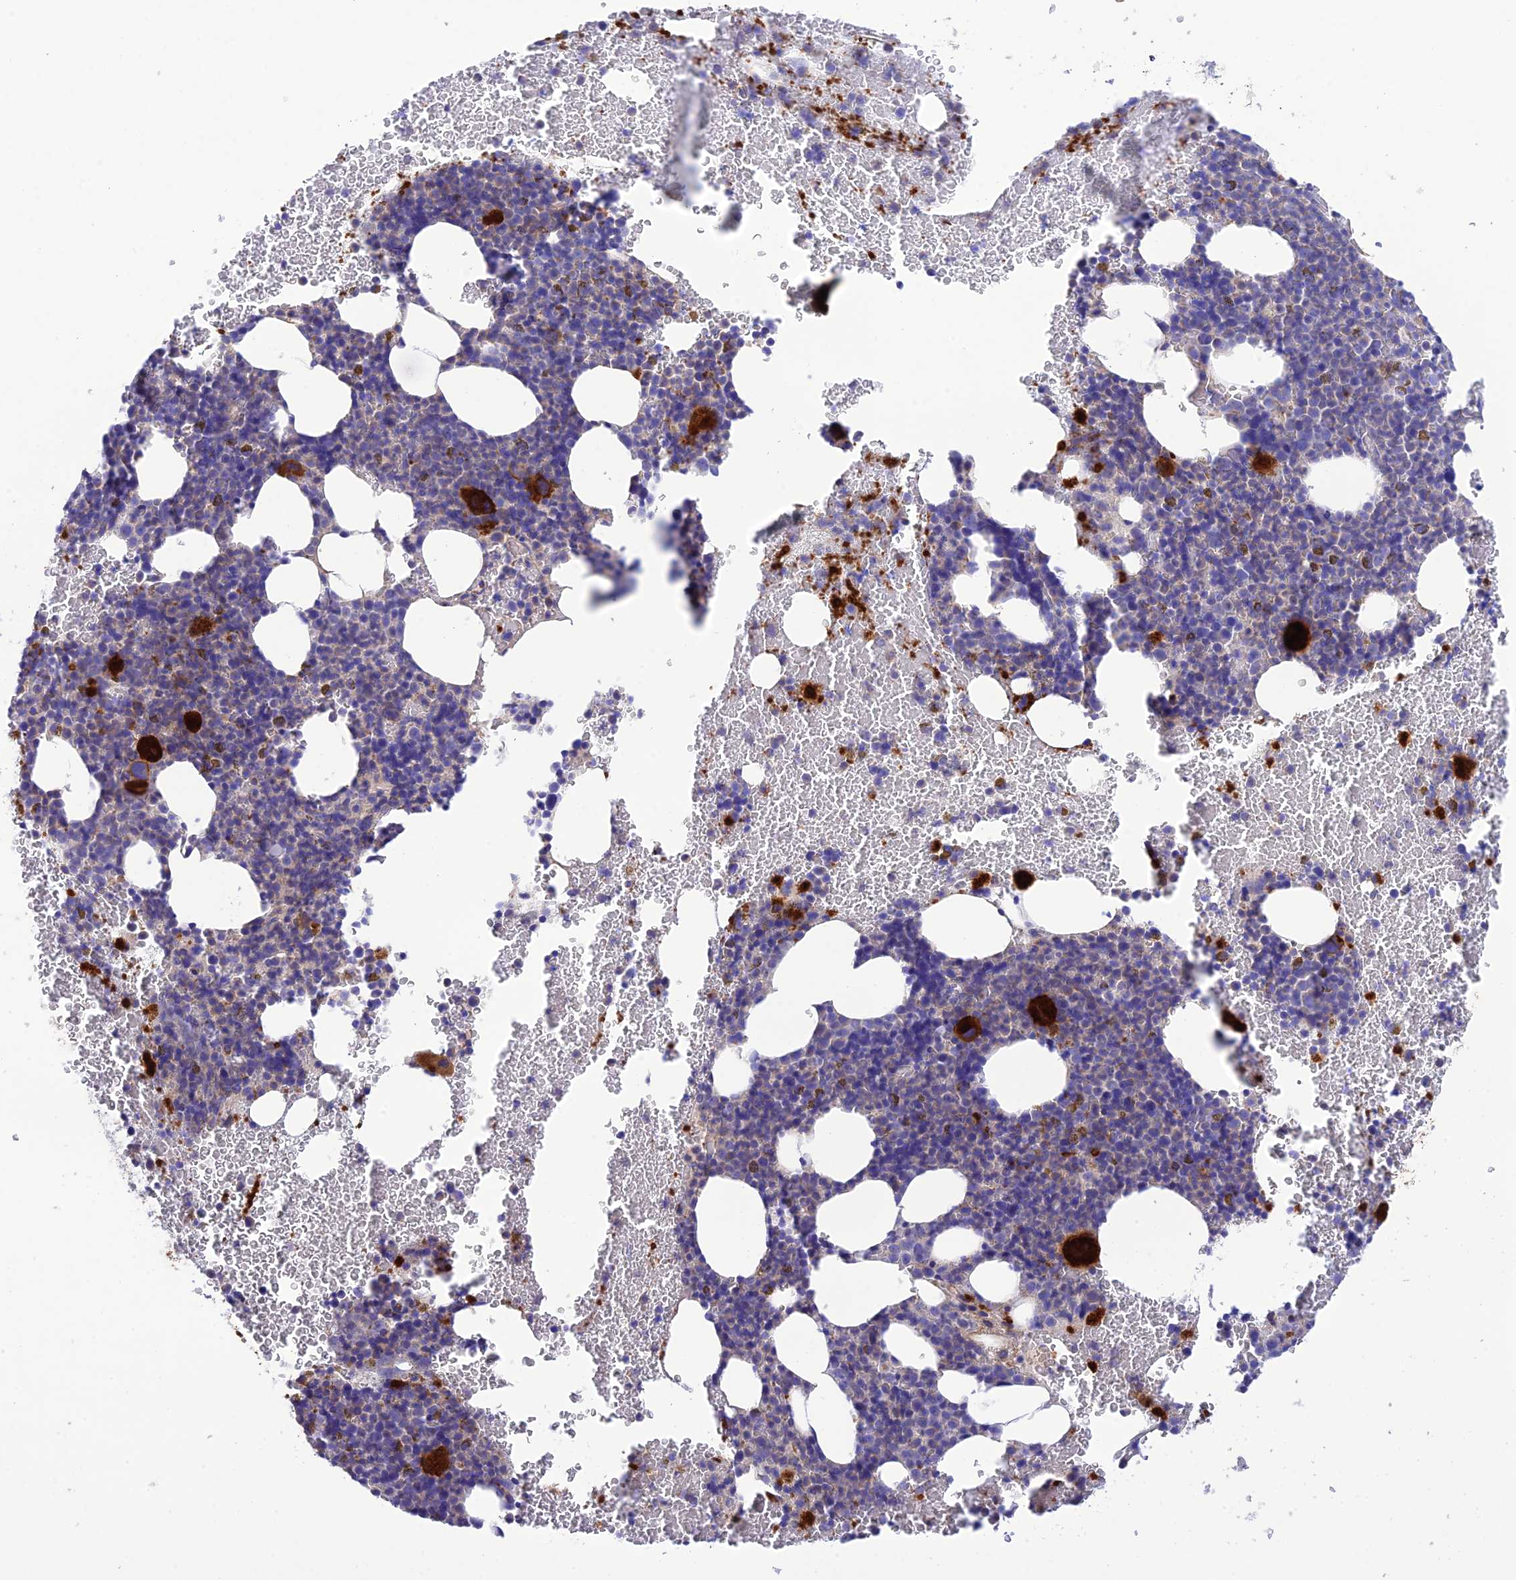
{"staining": {"intensity": "strong", "quantity": "<25%", "location": "cytoplasmic/membranous"}, "tissue": "bone marrow", "cell_type": "Hematopoietic cells", "image_type": "normal", "snomed": [{"axis": "morphology", "description": "Normal tissue, NOS"}, {"axis": "topography", "description": "Bone marrow"}], "caption": "High-power microscopy captured an IHC micrograph of benign bone marrow, revealing strong cytoplasmic/membranous positivity in approximately <25% of hematopoietic cells.", "gene": "FRA10AC1", "patient": {"sex": "female", "age": 48}}